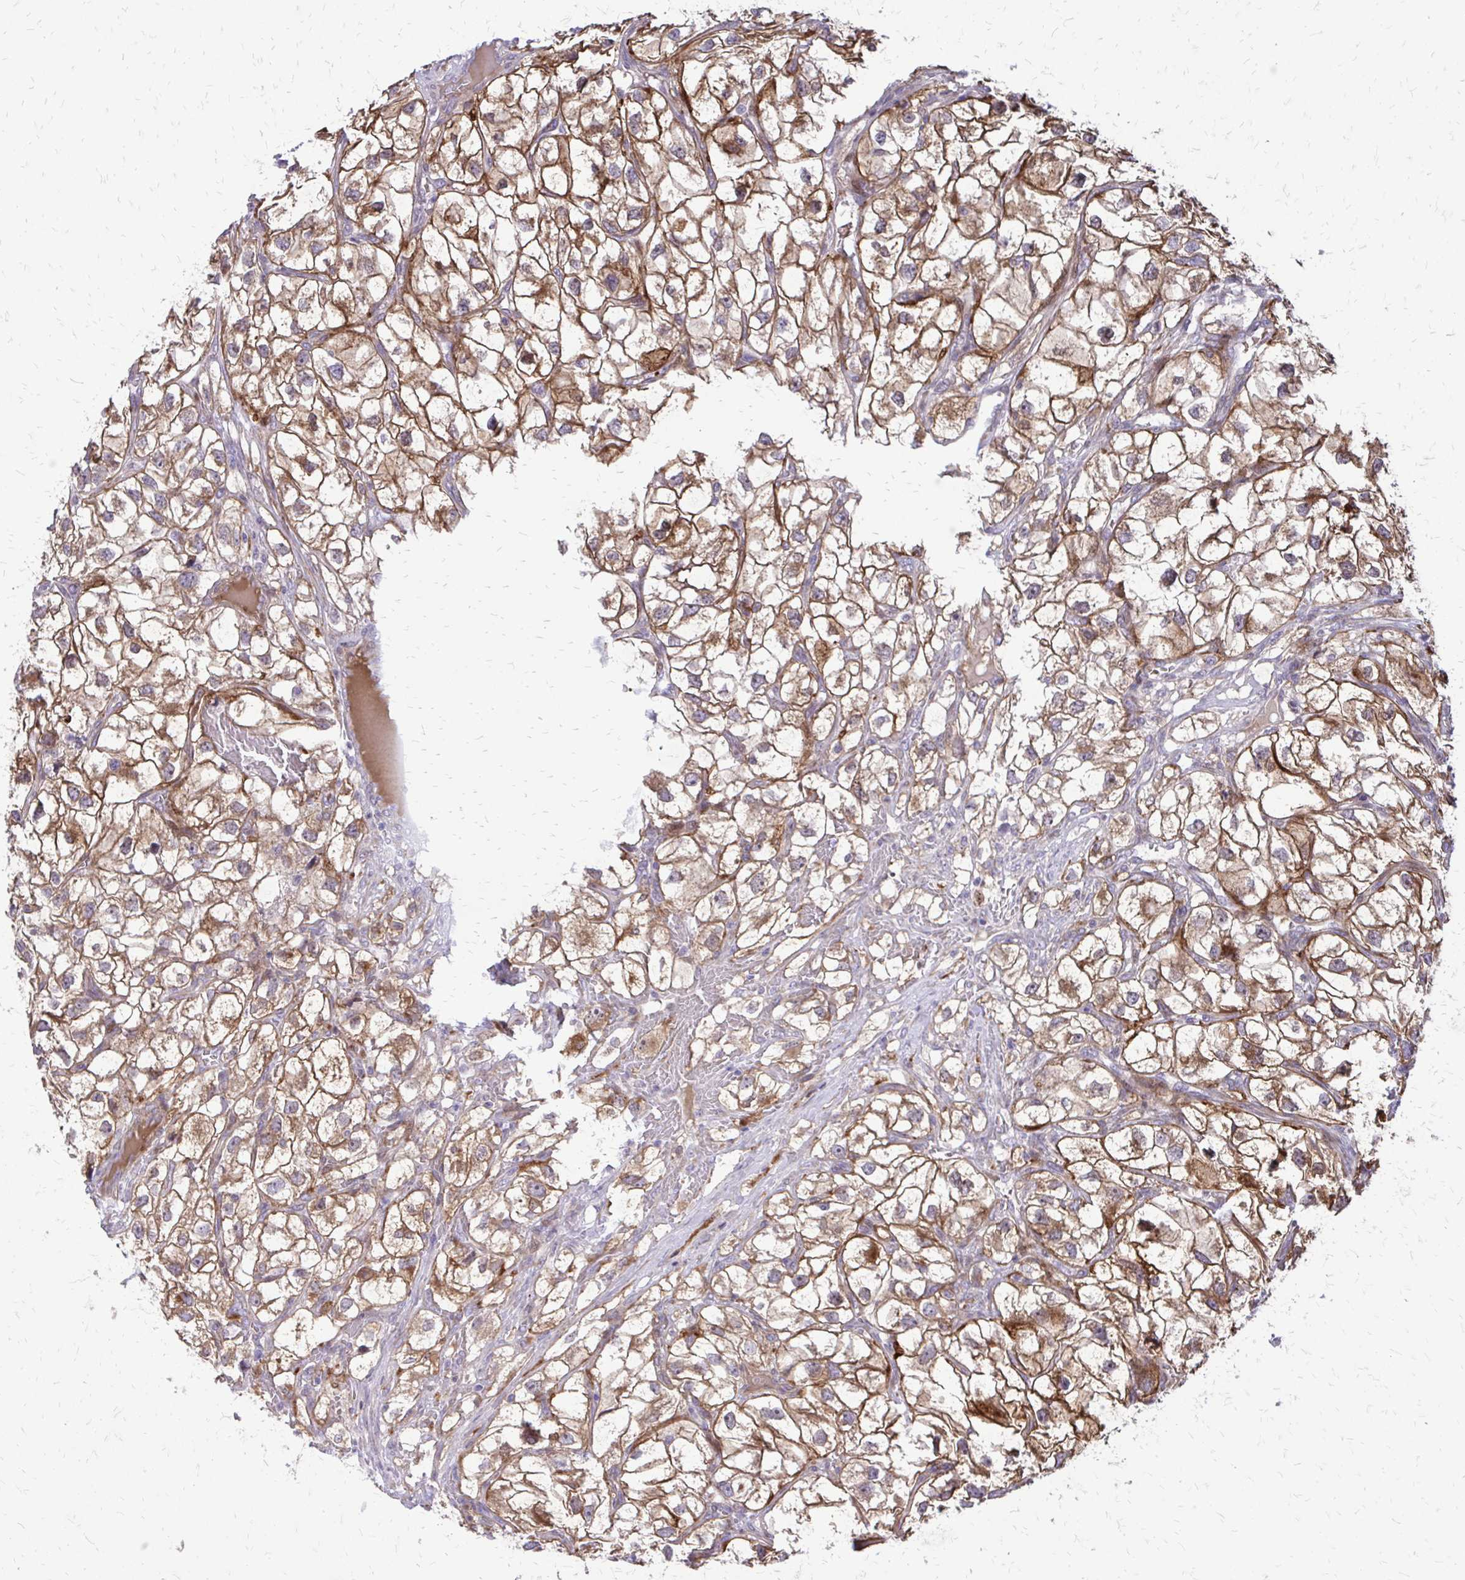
{"staining": {"intensity": "strong", "quantity": ">75%", "location": "cytoplasmic/membranous"}, "tissue": "renal cancer", "cell_type": "Tumor cells", "image_type": "cancer", "snomed": [{"axis": "morphology", "description": "Adenocarcinoma, NOS"}, {"axis": "topography", "description": "Kidney"}], "caption": "Tumor cells exhibit high levels of strong cytoplasmic/membranous positivity in about >75% of cells in human renal cancer.", "gene": "PPDPFL", "patient": {"sex": "male", "age": 59}}